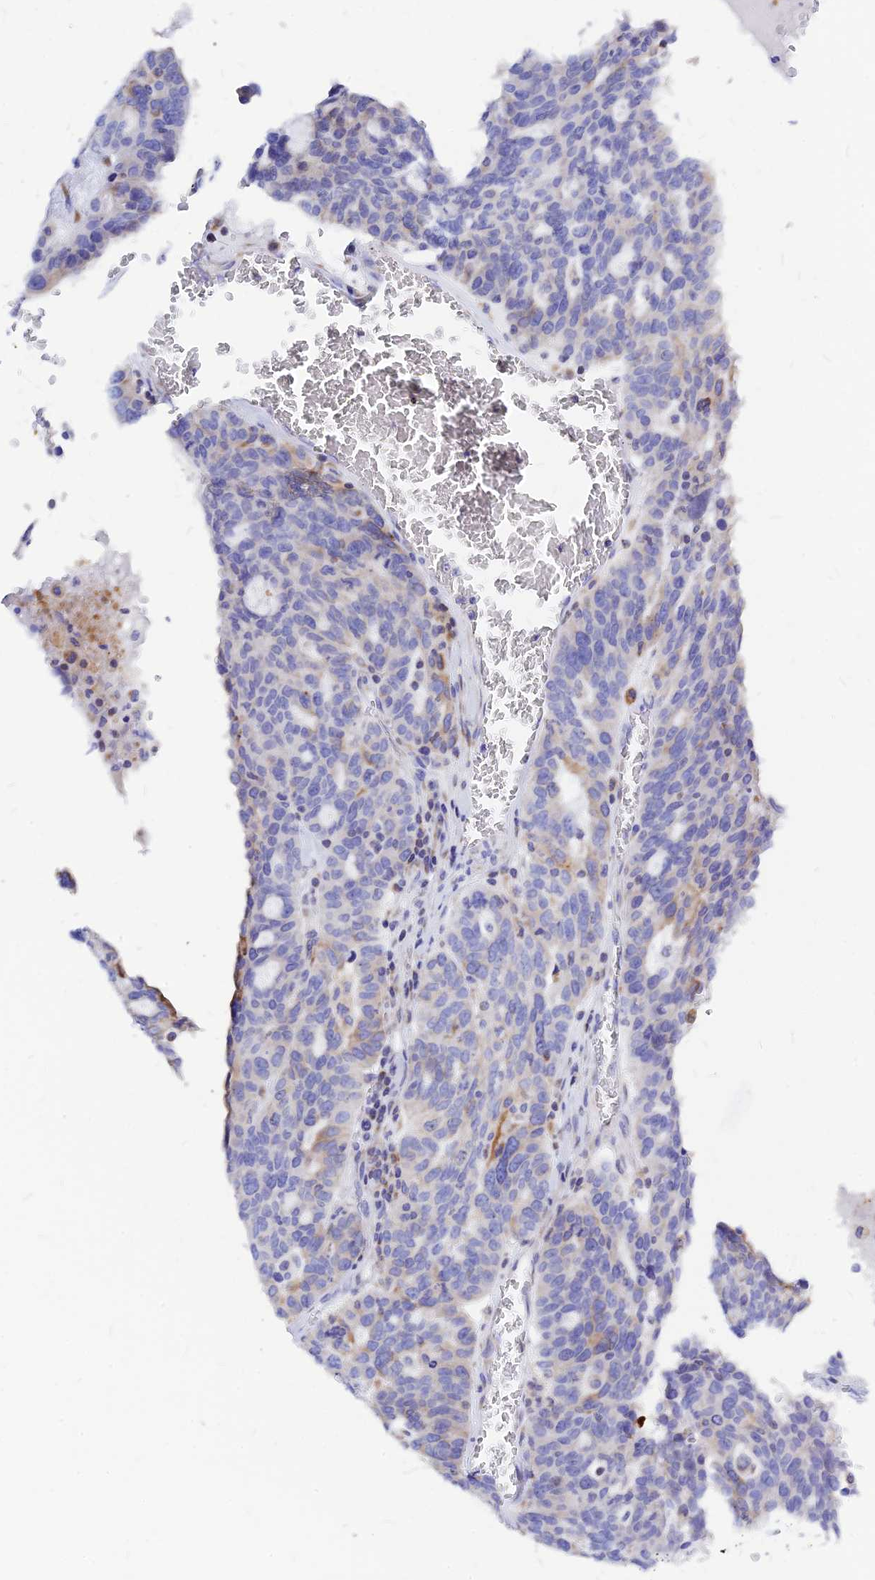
{"staining": {"intensity": "negative", "quantity": "none", "location": "none"}, "tissue": "ovarian cancer", "cell_type": "Tumor cells", "image_type": "cancer", "snomed": [{"axis": "morphology", "description": "Cystadenocarcinoma, serous, NOS"}, {"axis": "topography", "description": "Ovary"}], "caption": "There is no significant positivity in tumor cells of ovarian cancer.", "gene": "CNOT6", "patient": {"sex": "female", "age": 59}}